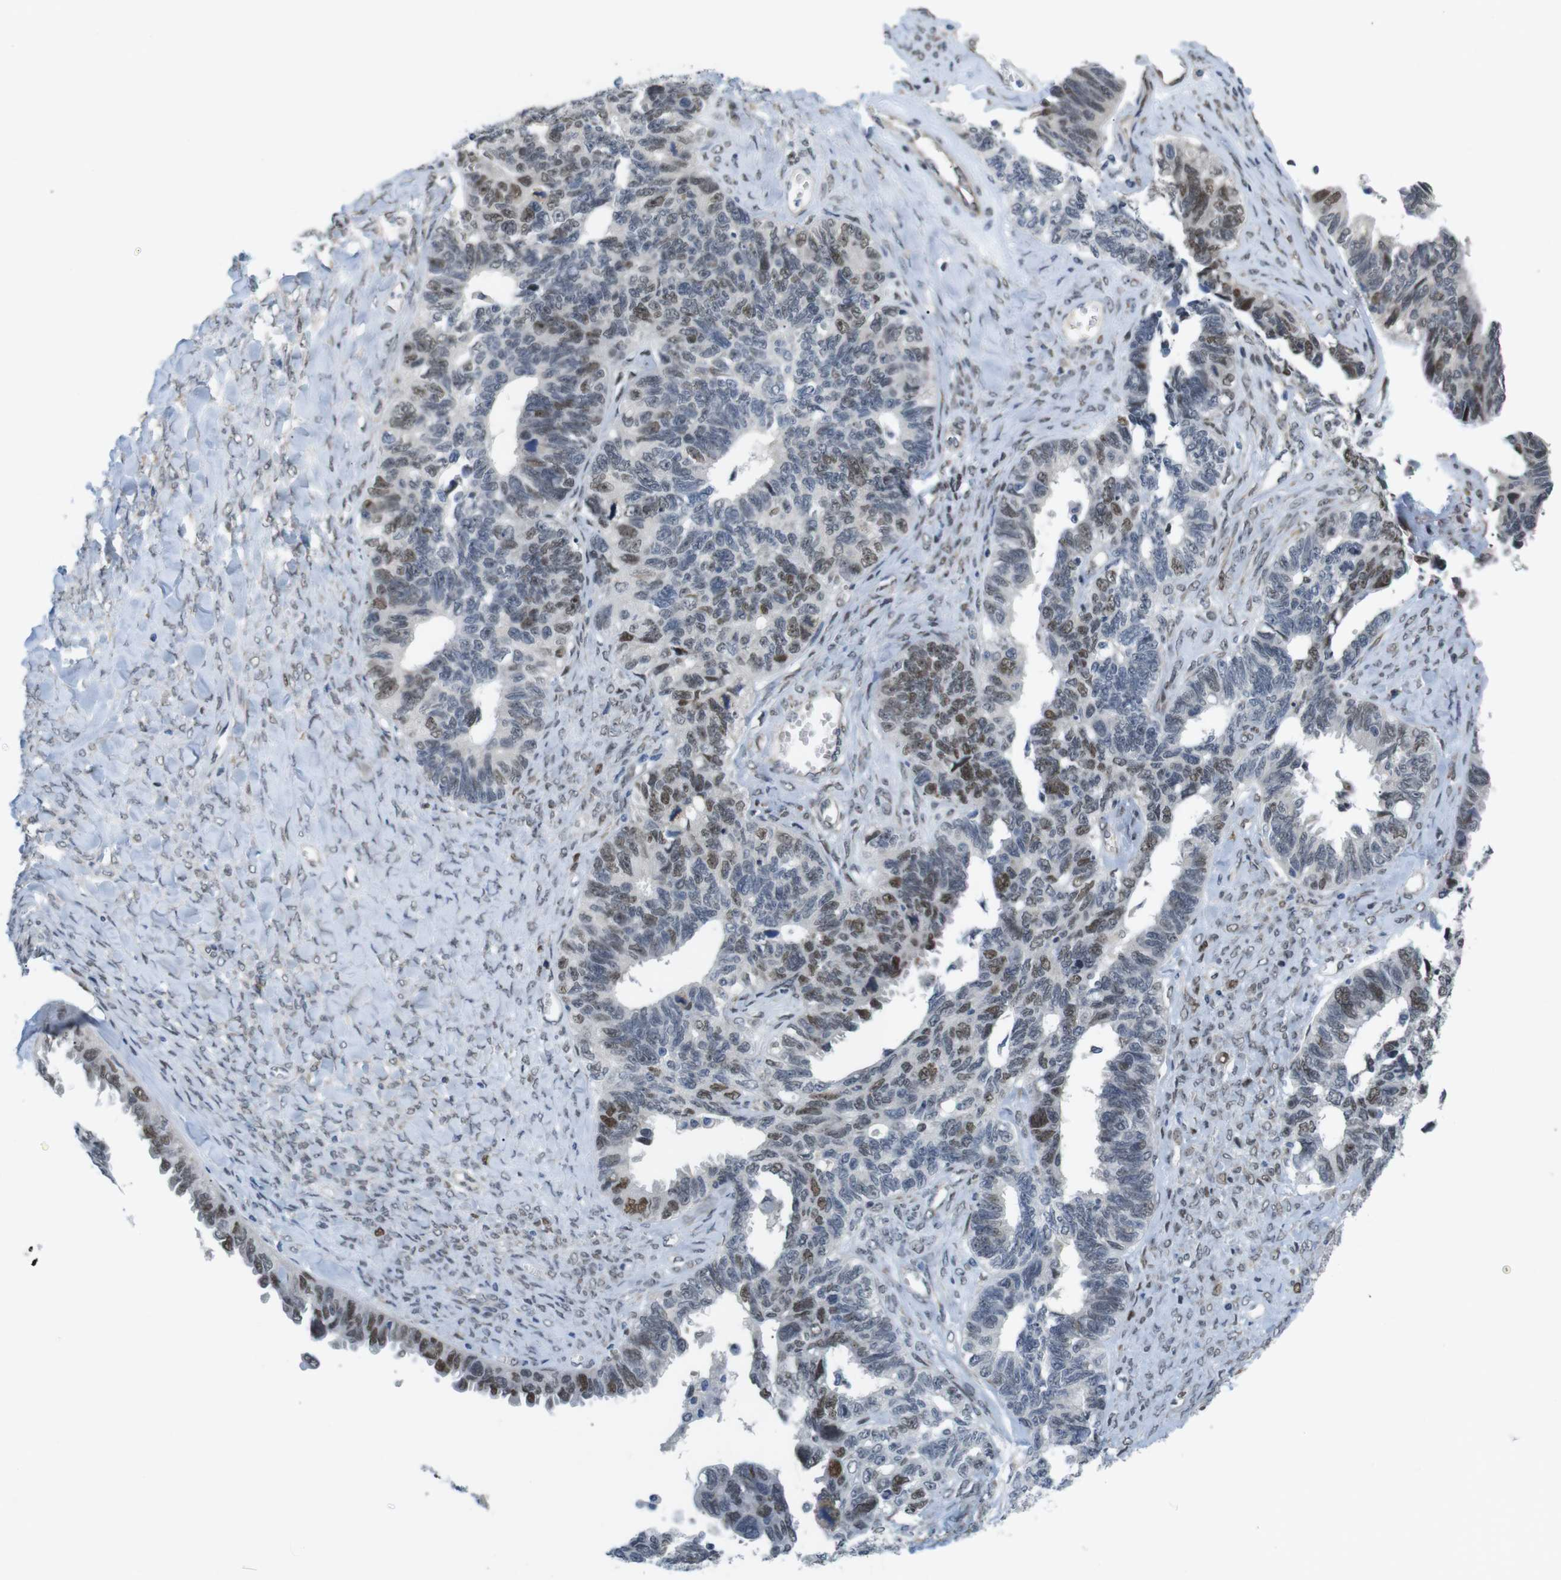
{"staining": {"intensity": "moderate", "quantity": "<25%", "location": "nuclear"}, "tissue": "ovarian cancer", "cell_type": "Tumor cells", "image_type": "cancer", "snomed": [{"axis": "morphology", "description": "Cystadenocarcinoma, serous, NOS"}, {"axis": "topography", "description": "Ovary"}], "caption": "A low amount of moderate nuclear staining is seen in approximately <25% of tumor cells in ovarian serous cystadenocarcinoma tissue. (DAB (3,3'-diaminobenzidine) = brown stain, brightfield microscopy at high magnification).", "gene": "SMCO2", "patient": {"sex": "female", "age": 79}}